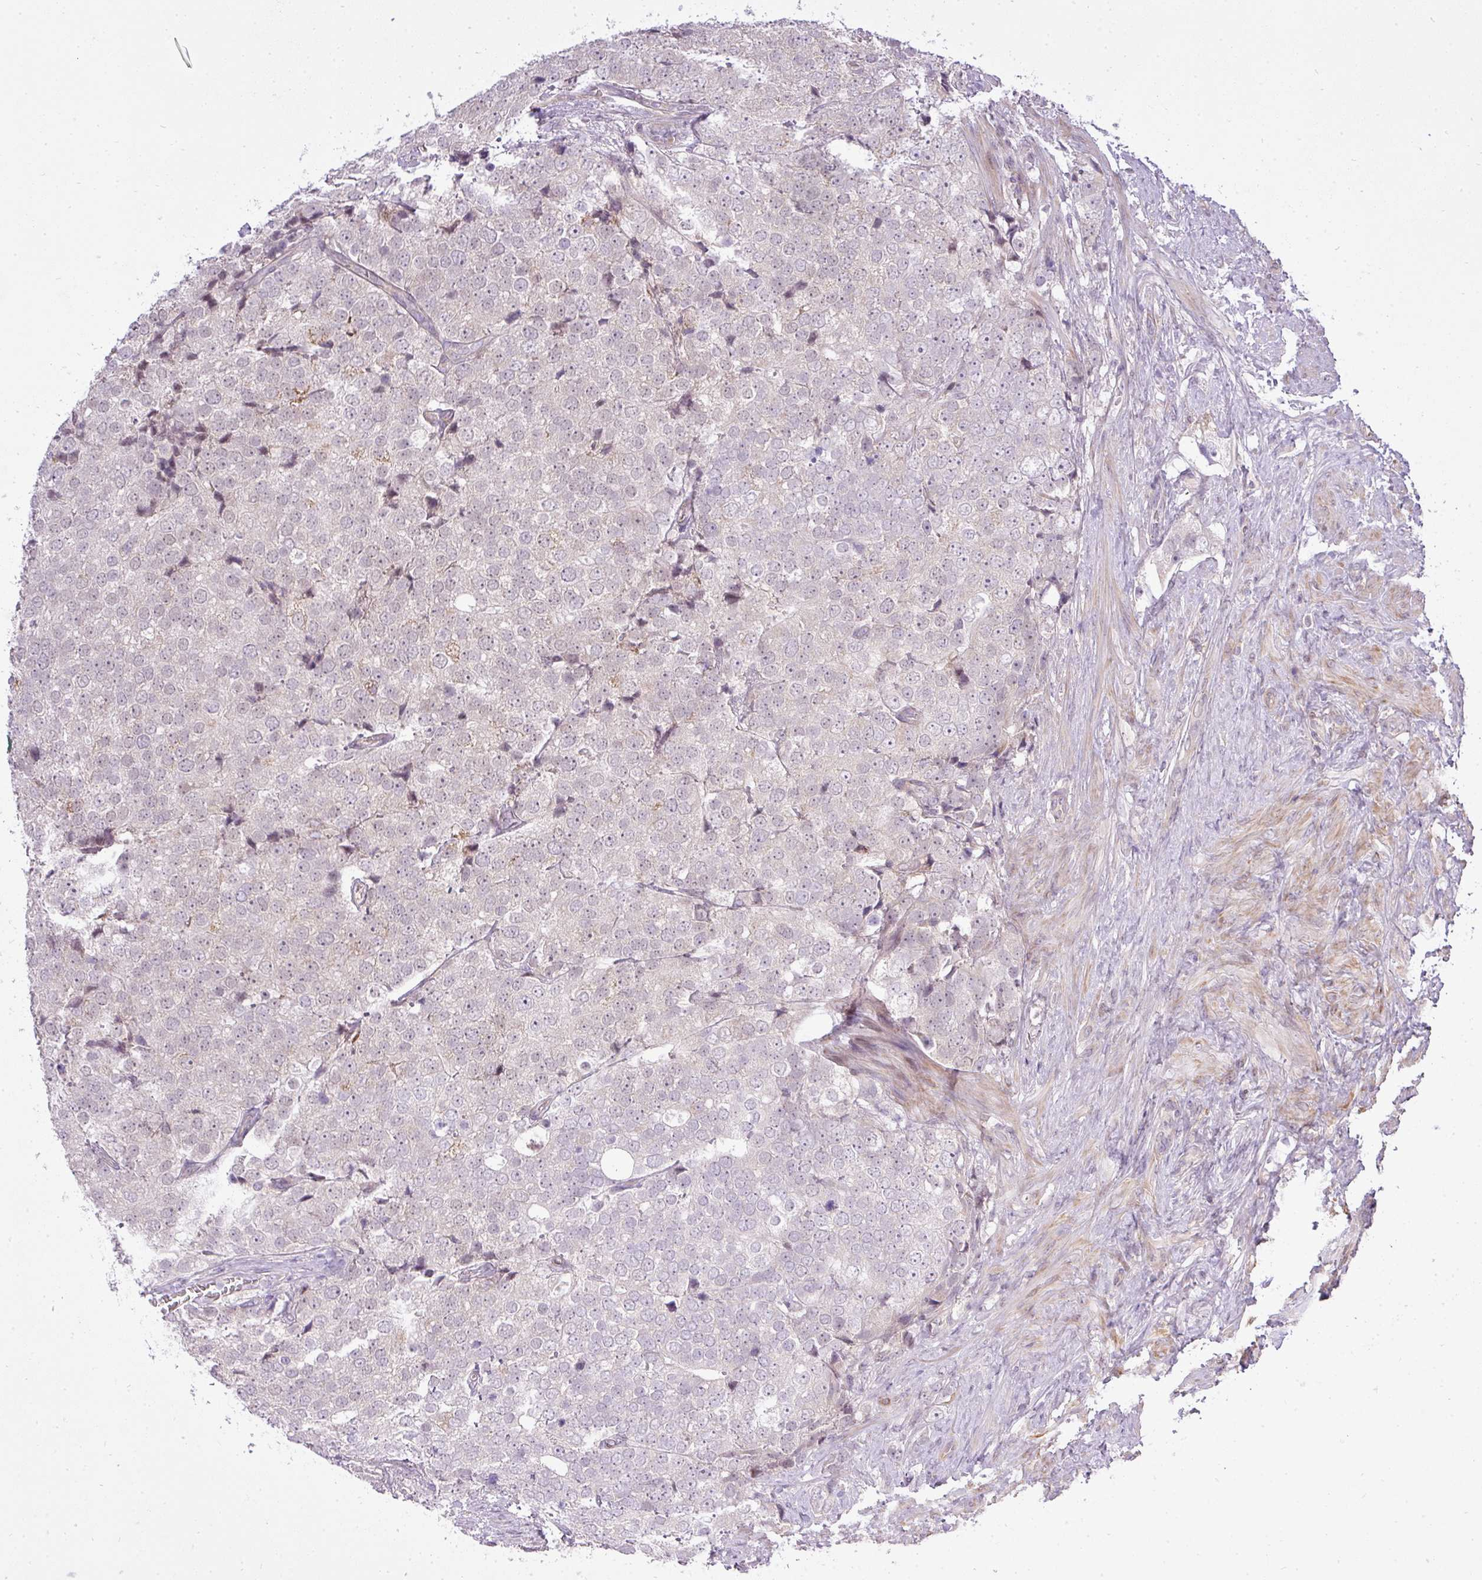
{"staining": {"intensity": "negative", "quantity": "none", "location": "none"}, "tissue": "prostate cancer", "cell_type": "Tumor cells", "image_type": "cancer", "snomed": [{"axis": "morphology", "description": "Adenocarcinoma, High grade"}, {"axis": "topography", "description": "Prostate"}], "caption": "High power microscopy histopathology image of an immunohistochemistry (IHC) histopathology image of prostate adenocarcinoma (high-grade), revealing no significant expression in tumor cells.", "gene": "PDRG1", "patient": {"sex": "male", "age": 49}}